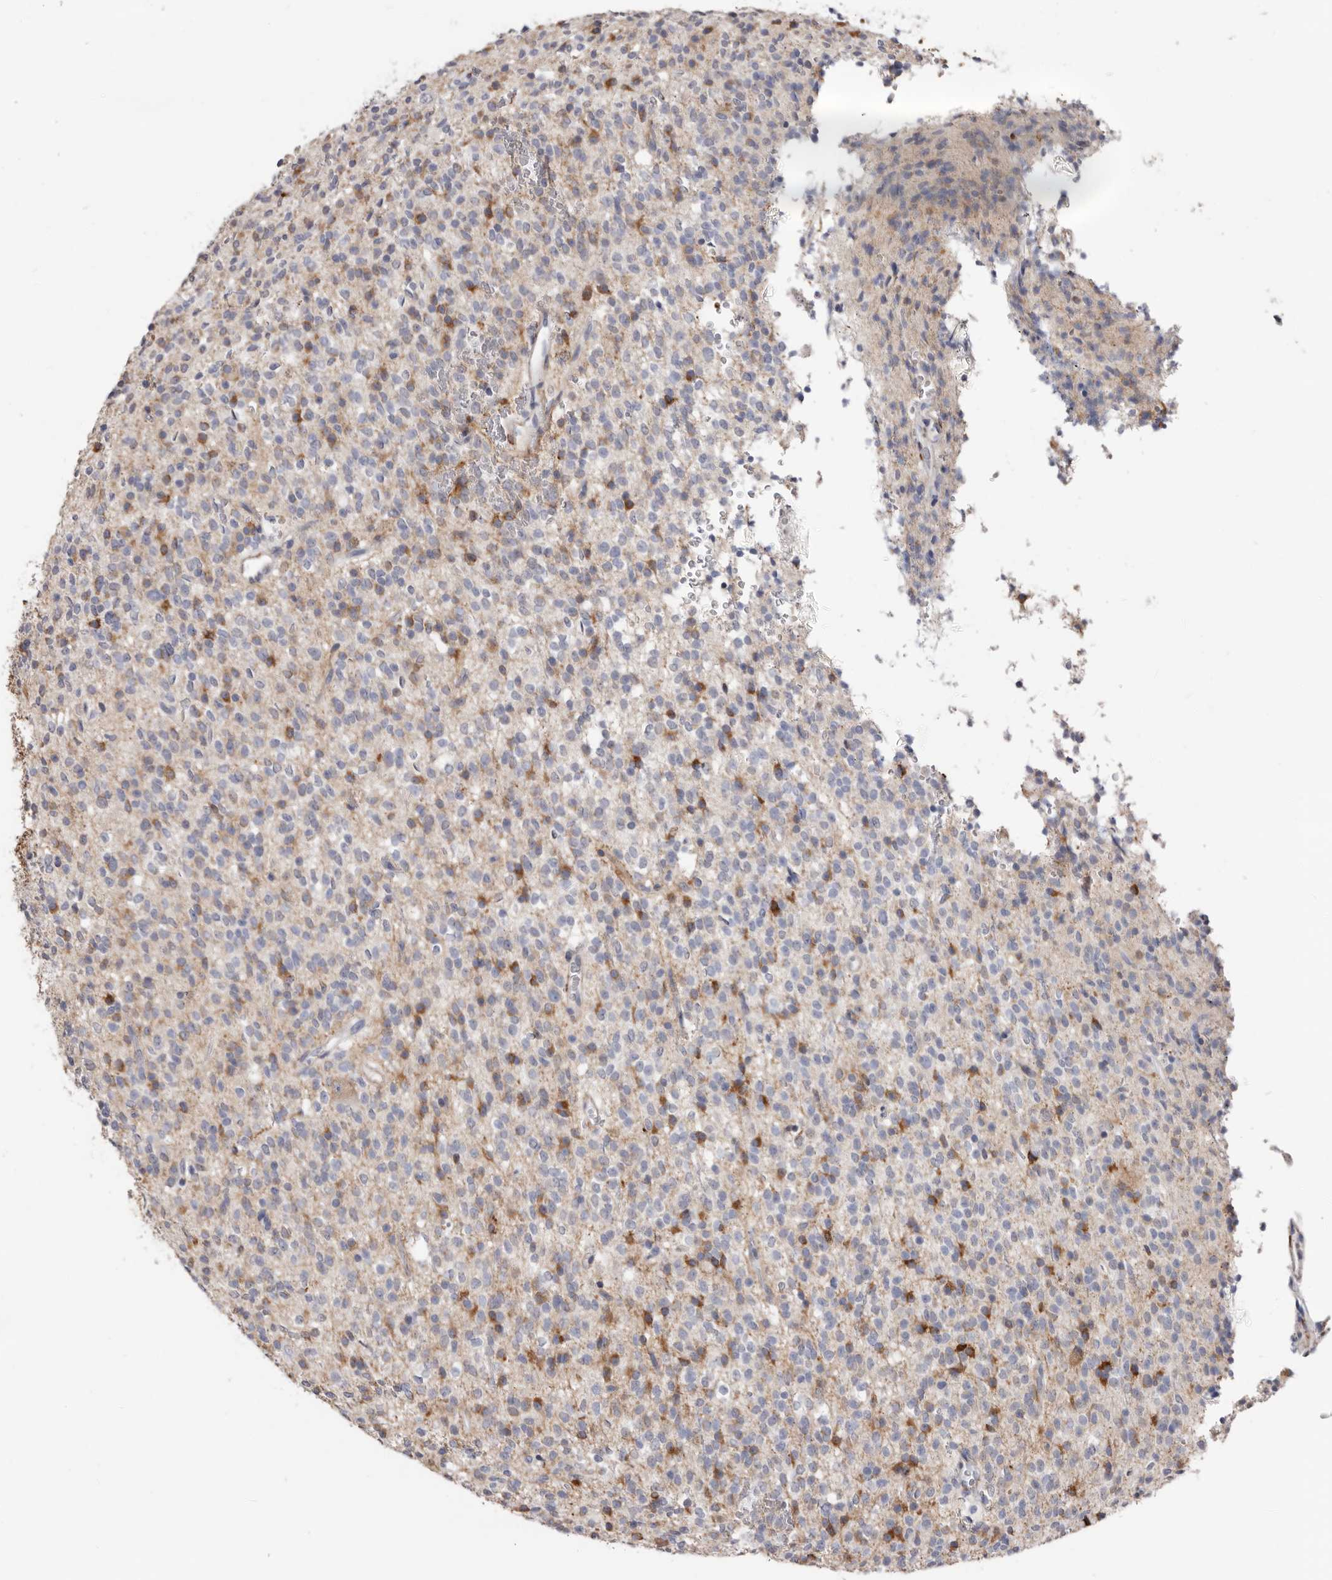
{"staining": {"intensity": "negative", "quantity": "none", "location": "none"}, "tissue": "glioma", "cell_type": "Tumor cells", "image_type": "cancer", "snomed": [{"axis": "morphology", "description": "Glioma, malignant, High grade"}, {"axis": "topography", "description": "Brain"}], "caption": "Immunohistochemistry histopathology image of human malignant glioma (high-grade) stained for a protein (brown), which displays no positivity in tumor cells. Nuclei are stained in blue.", "gene": "SEMA3E", "patient": {"sex": "male", "age": 34}}